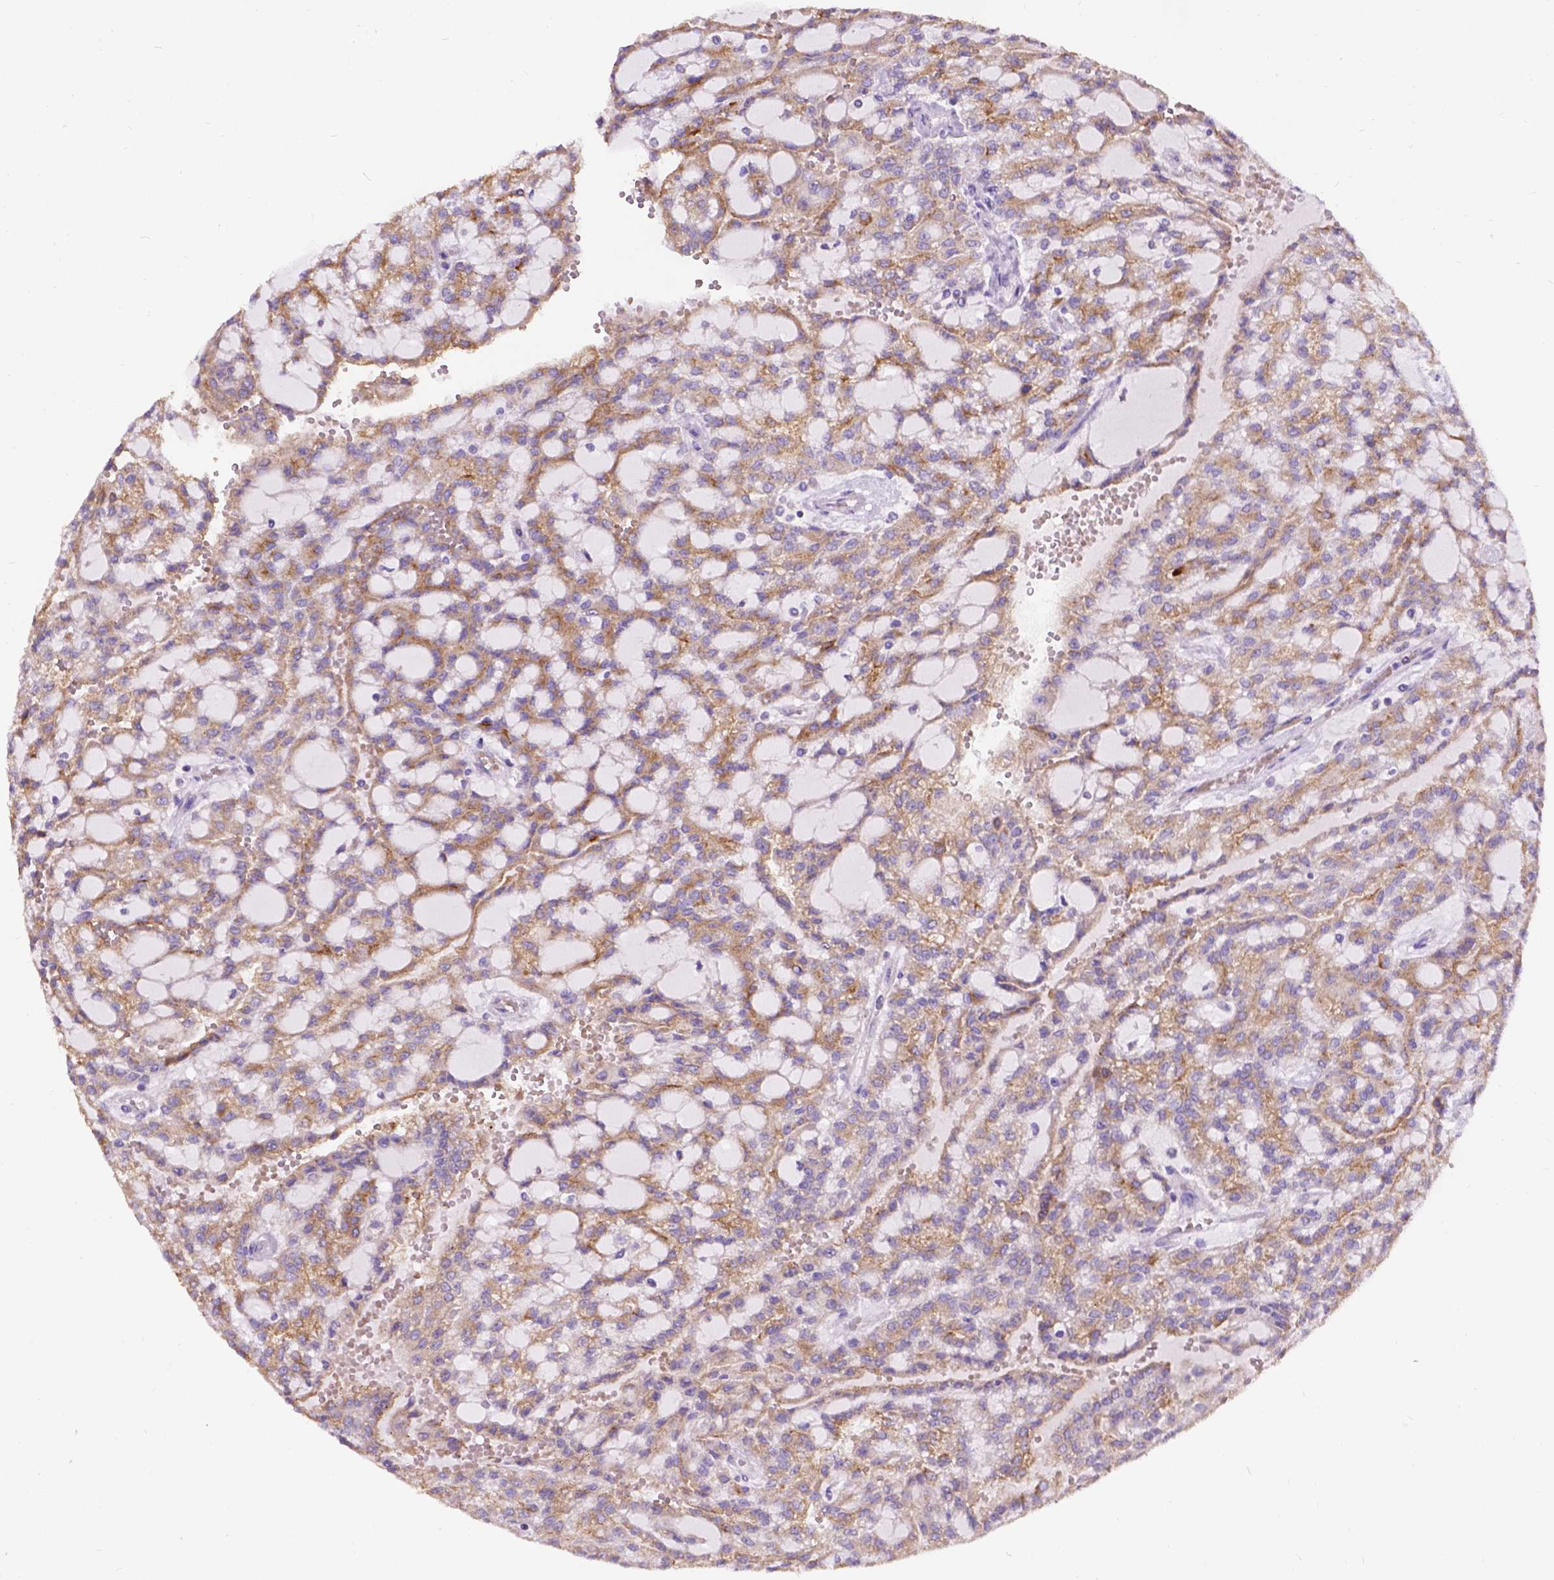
{"staining": {"intensity": "moderate", "quantity": ">75%", "location": "cytoplasmic/membranous"}, "tissue": "renal cancer", "cell_type": "Tumor cells", "image_type": "cancer", "snomed": [{"axis": "morphology", "description": "Adenocarcinoma, NOS"}, {"axis": "topography", "description": "Kidney"}], "caption": "Immunohistochemical staining of renal adenocarcinoma exhibits medium levels of moderate cytoplasmic/membranous expression in approximately >75% of tumor cells.", "gene": "L2HGDH", "patient": {"sex": "male", "age": 63}}